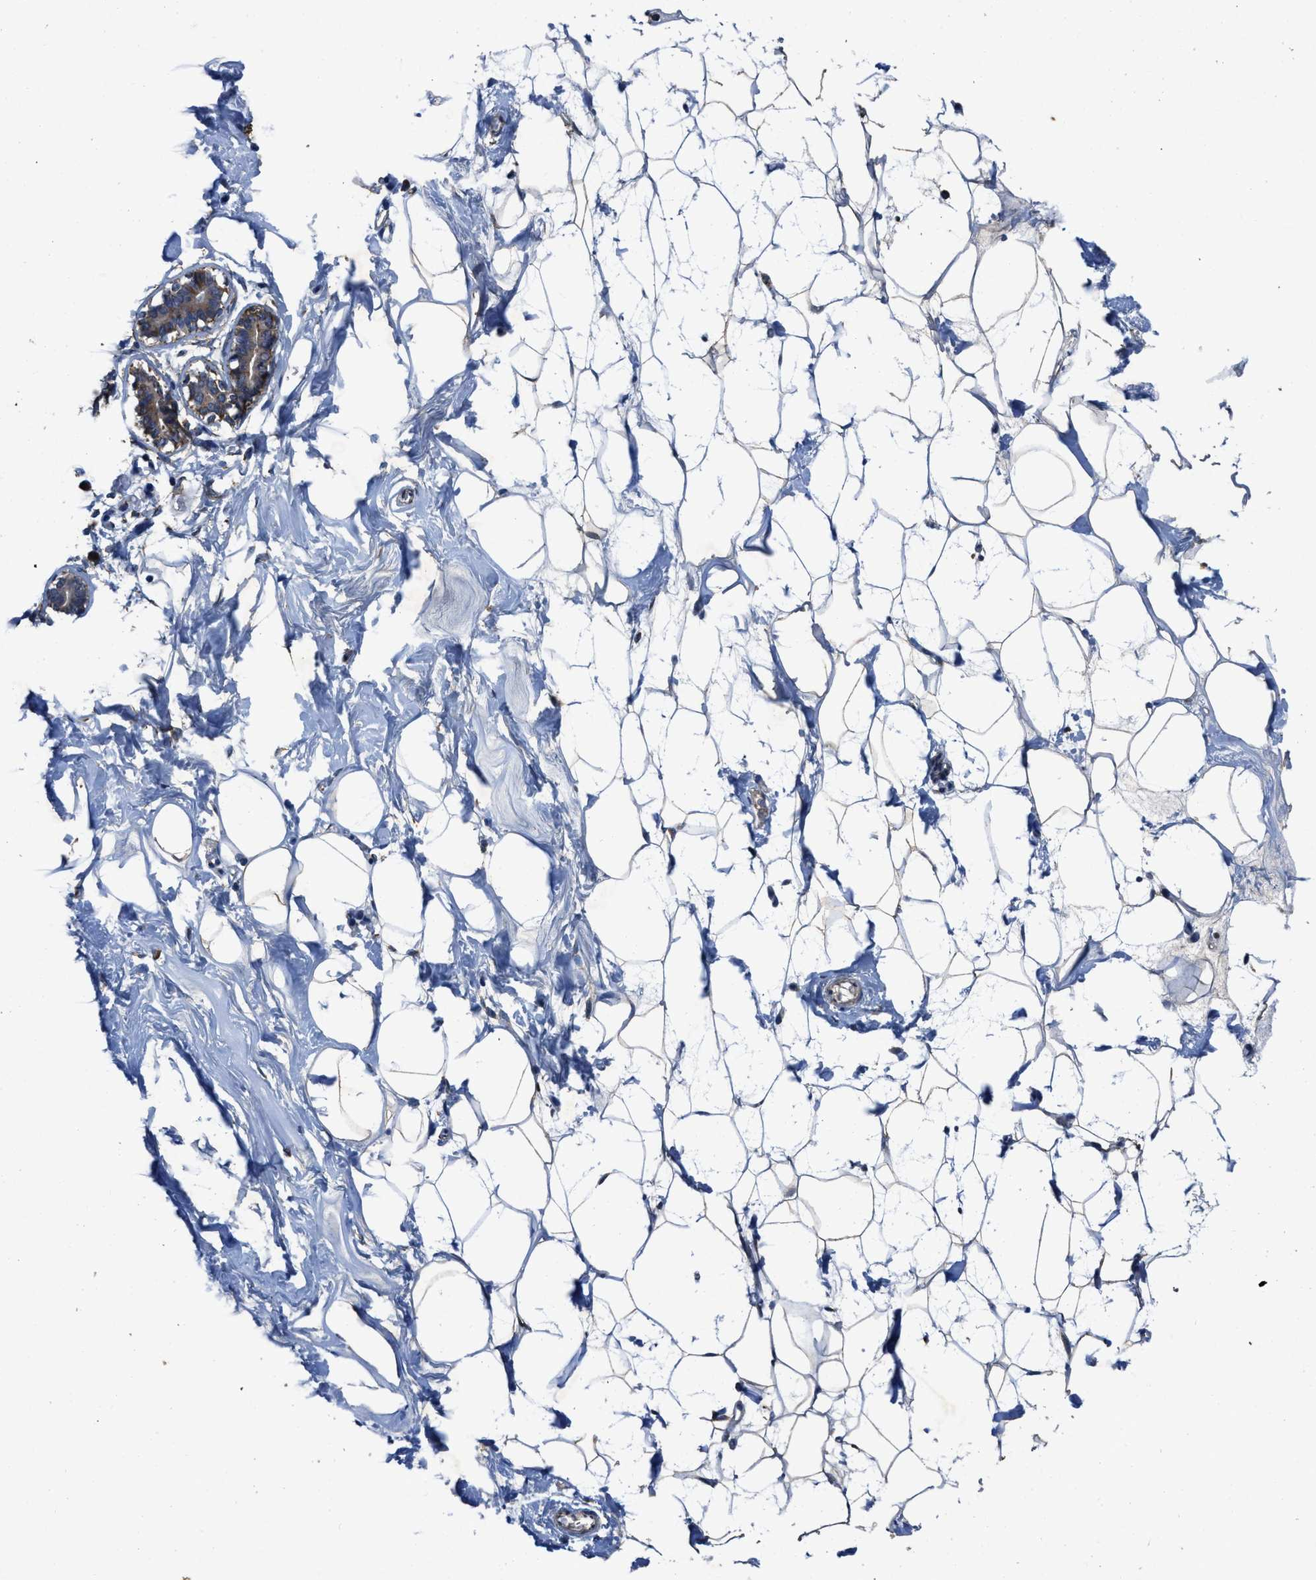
{"staining": {"intensity": "moderate", "quantity": ">75%", "location": "cytoplasmic/membranous"}, "tissue": "adipose tissue", "cell_type": "Adipocytes", "image_type": "normal", "snomed": [{"axis": "morphology", "description": "Normal tissue, NOS"}, {"axis": "morphology", "description": "Fibrosis, NOS"}, {"axis": "topography", "description": "Breast"}, {"axis": "topography", "description": "Adipose tissue"}], "caption": "Immunohistochemical staining of normal adipose tissue shows medium levels of moderate cytoplasmic/membranous expression in approximately >75% of adipocytes.", "gene": "PDP1", "patient": {"sex": "female", "age": 39}}